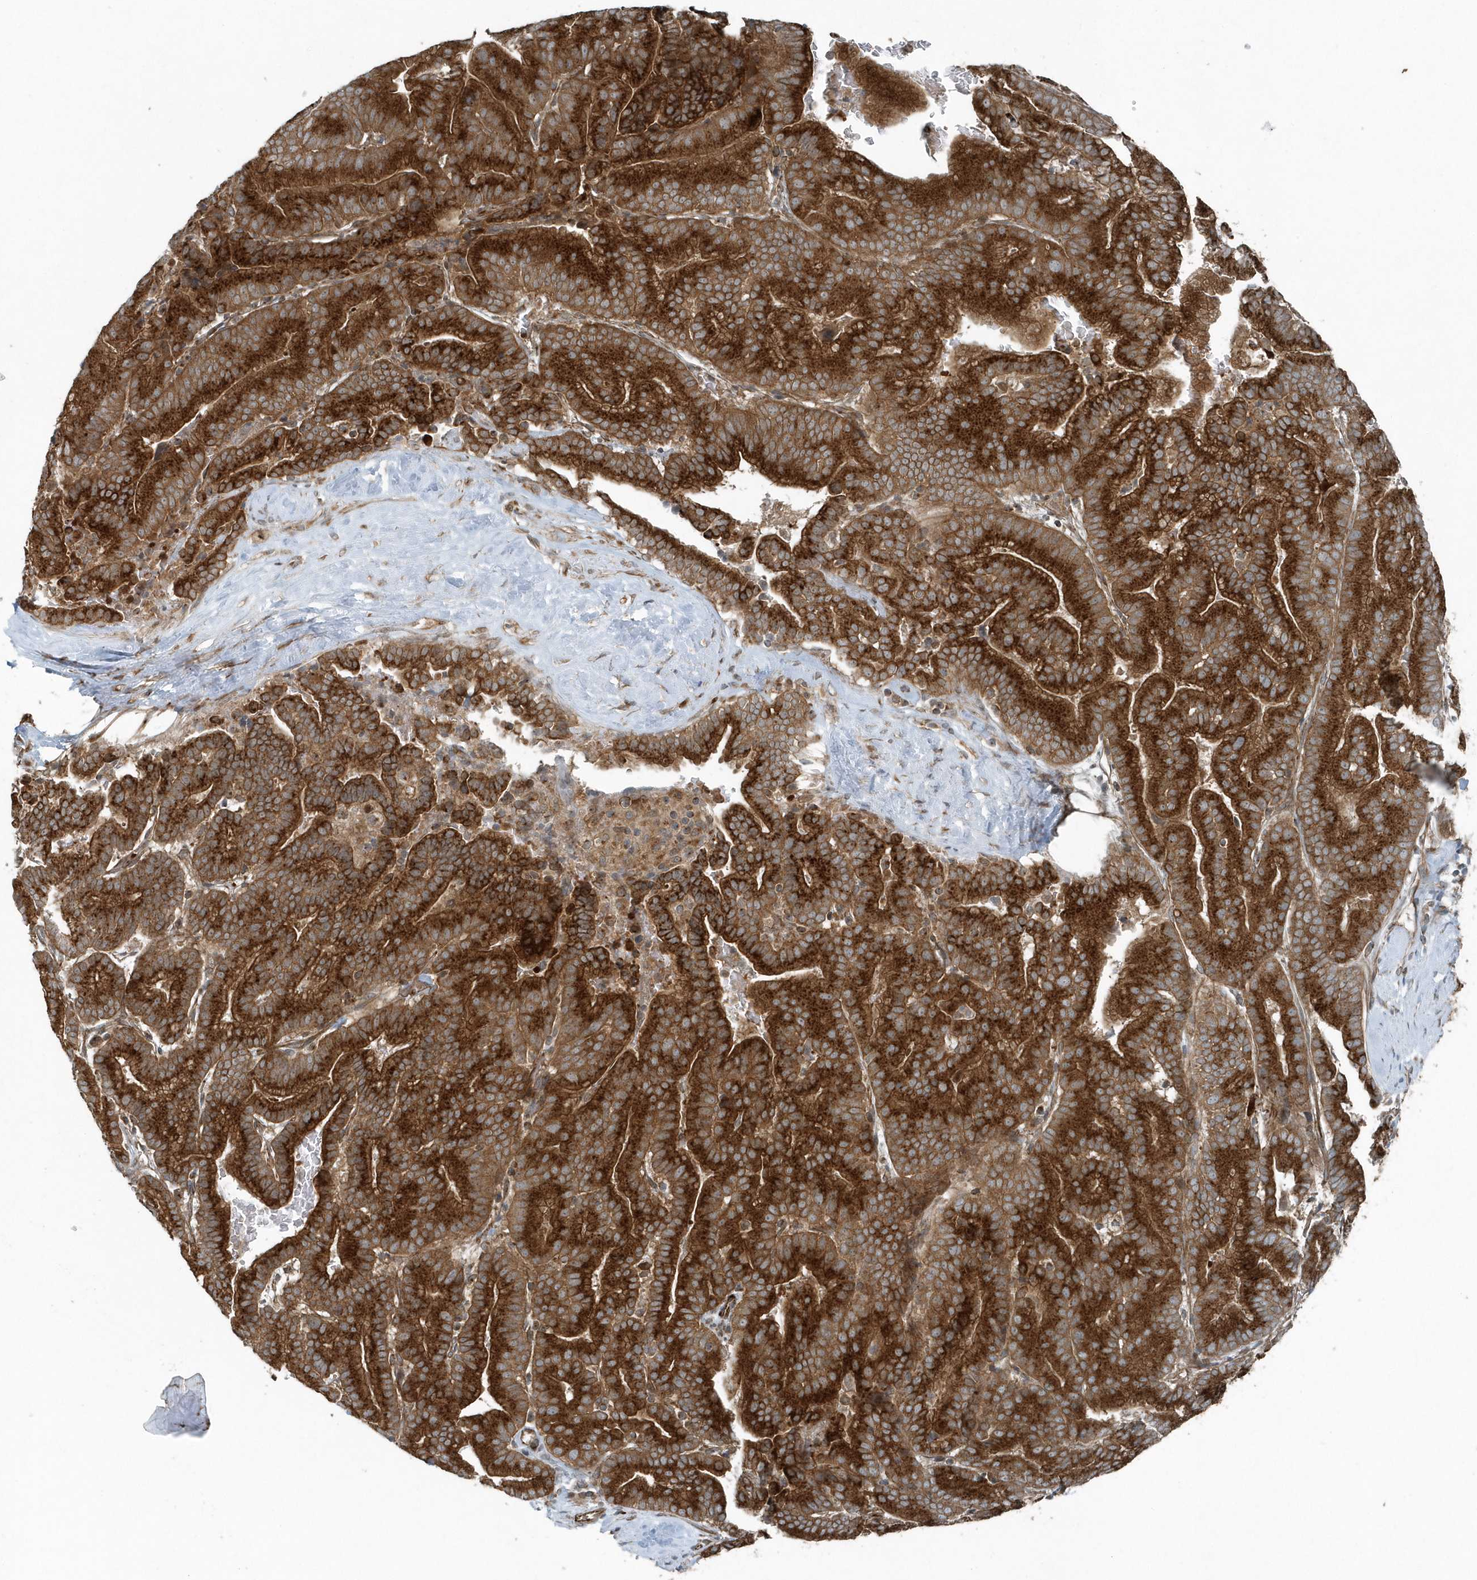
{"staining": {"intensity": "strong", "quantity": ">75%", "location": "cytoplasmic/membranous"}, "tissue": "liver cancer", "cell_type": "Tumor cells", "image_type": "cancer", "snomed": [{"axis": "morphology", "description": "Cholangiocarcinoma"}, {"axis": "topography", "description": "Liver"}], "caption": "Immunohistochemistry (IHC) micrograph of neoplastic tissue: human liver cancer stained using immunohistochemistry displays high levels of strong protein expression localized specifically in the cytoplasmic/membranous of tumor cells, appearing as a cytoplasmic/membranous brown color.", "gene": "GCC2", "patient": {"sex": "female", "age": 75}}